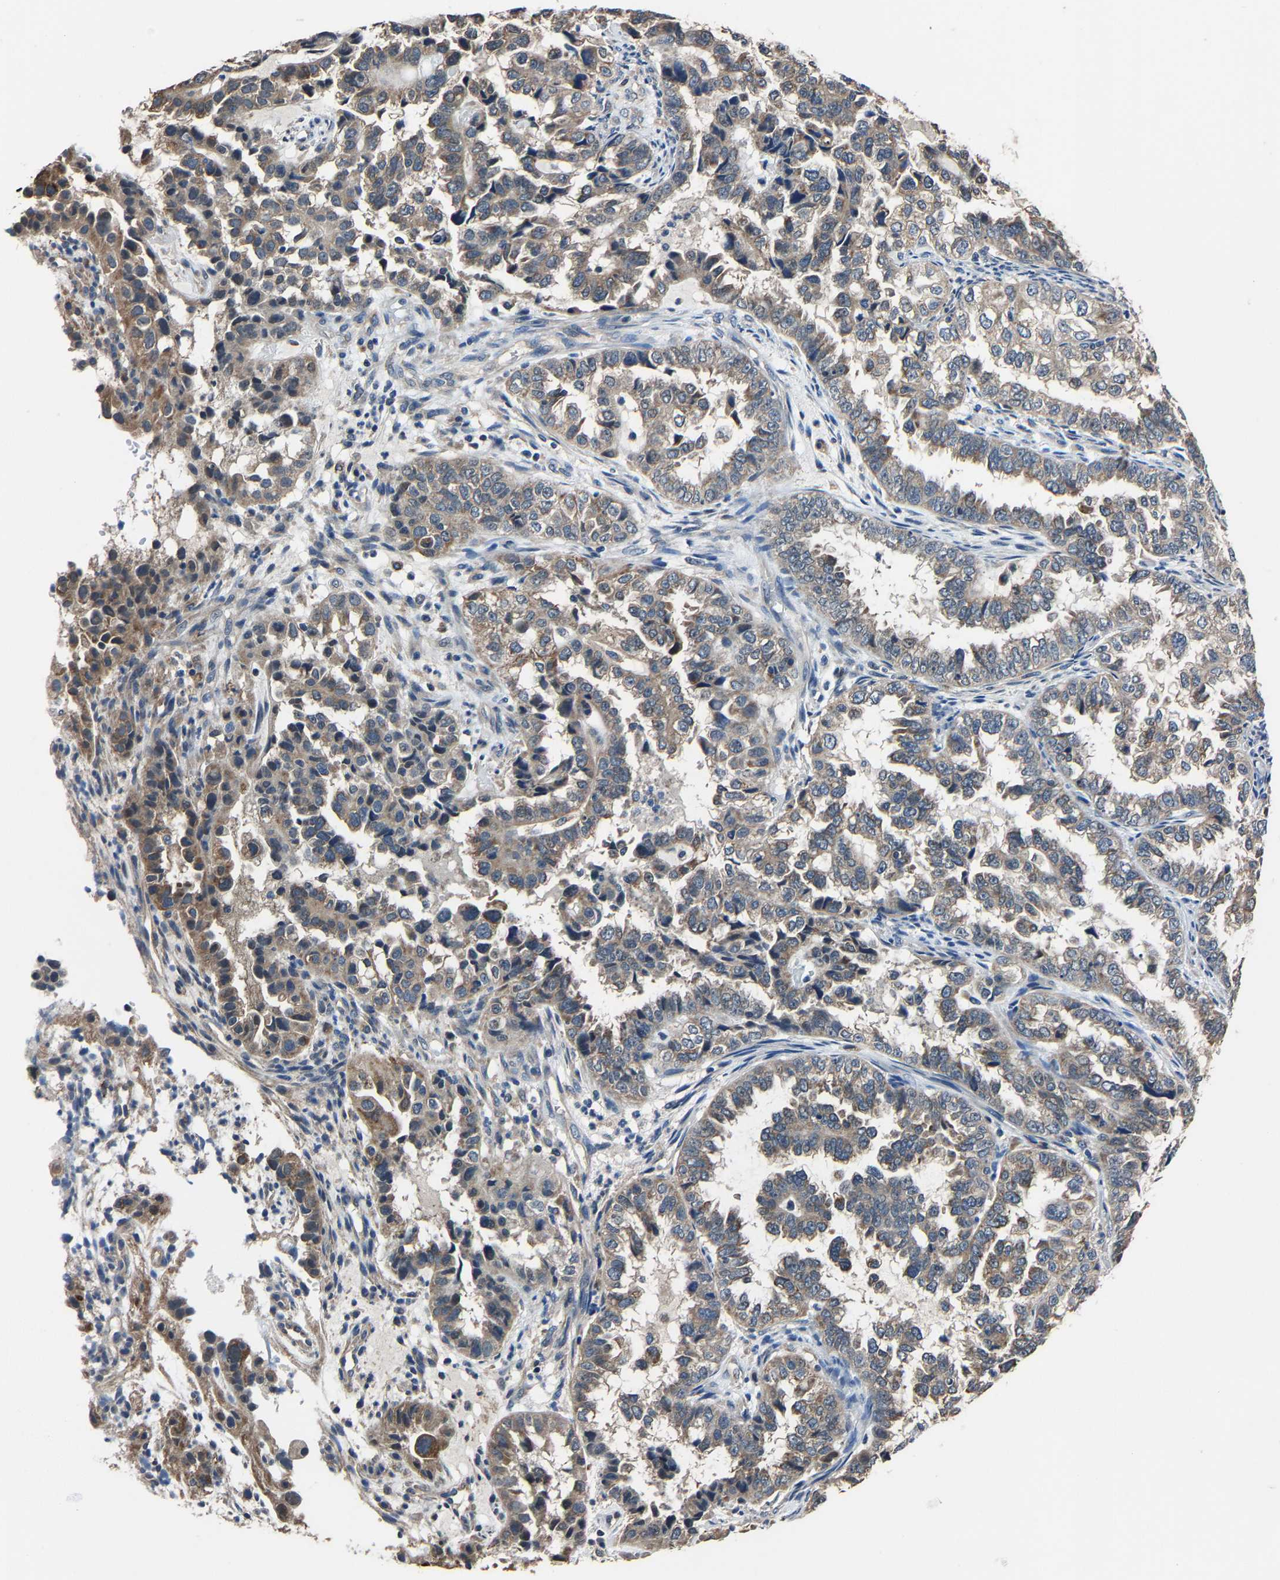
{"staining": {"intensity": "weak", "quantity": ">75%", "location": "cytoplasmic/membranous"}, "tissue": "endometrial cancer", "cell_type": "Tumor cells", "image_type": "cancer", "snomed": [{"axis": "morphology", "description": "Adenocarcinoma, NOS"}, {"axis": "topography", "description": "Endometrium"}], "caption": "DAB (3,3'-diaminobenzidine) immunohistochemical staining of adenocarcinoma (endometrial) shows weak cytoplasmic/membranous protein staining in about >75% of tumor cells.", "gene": "STRBP", "patient": {"sex": "female", "age": 85}}